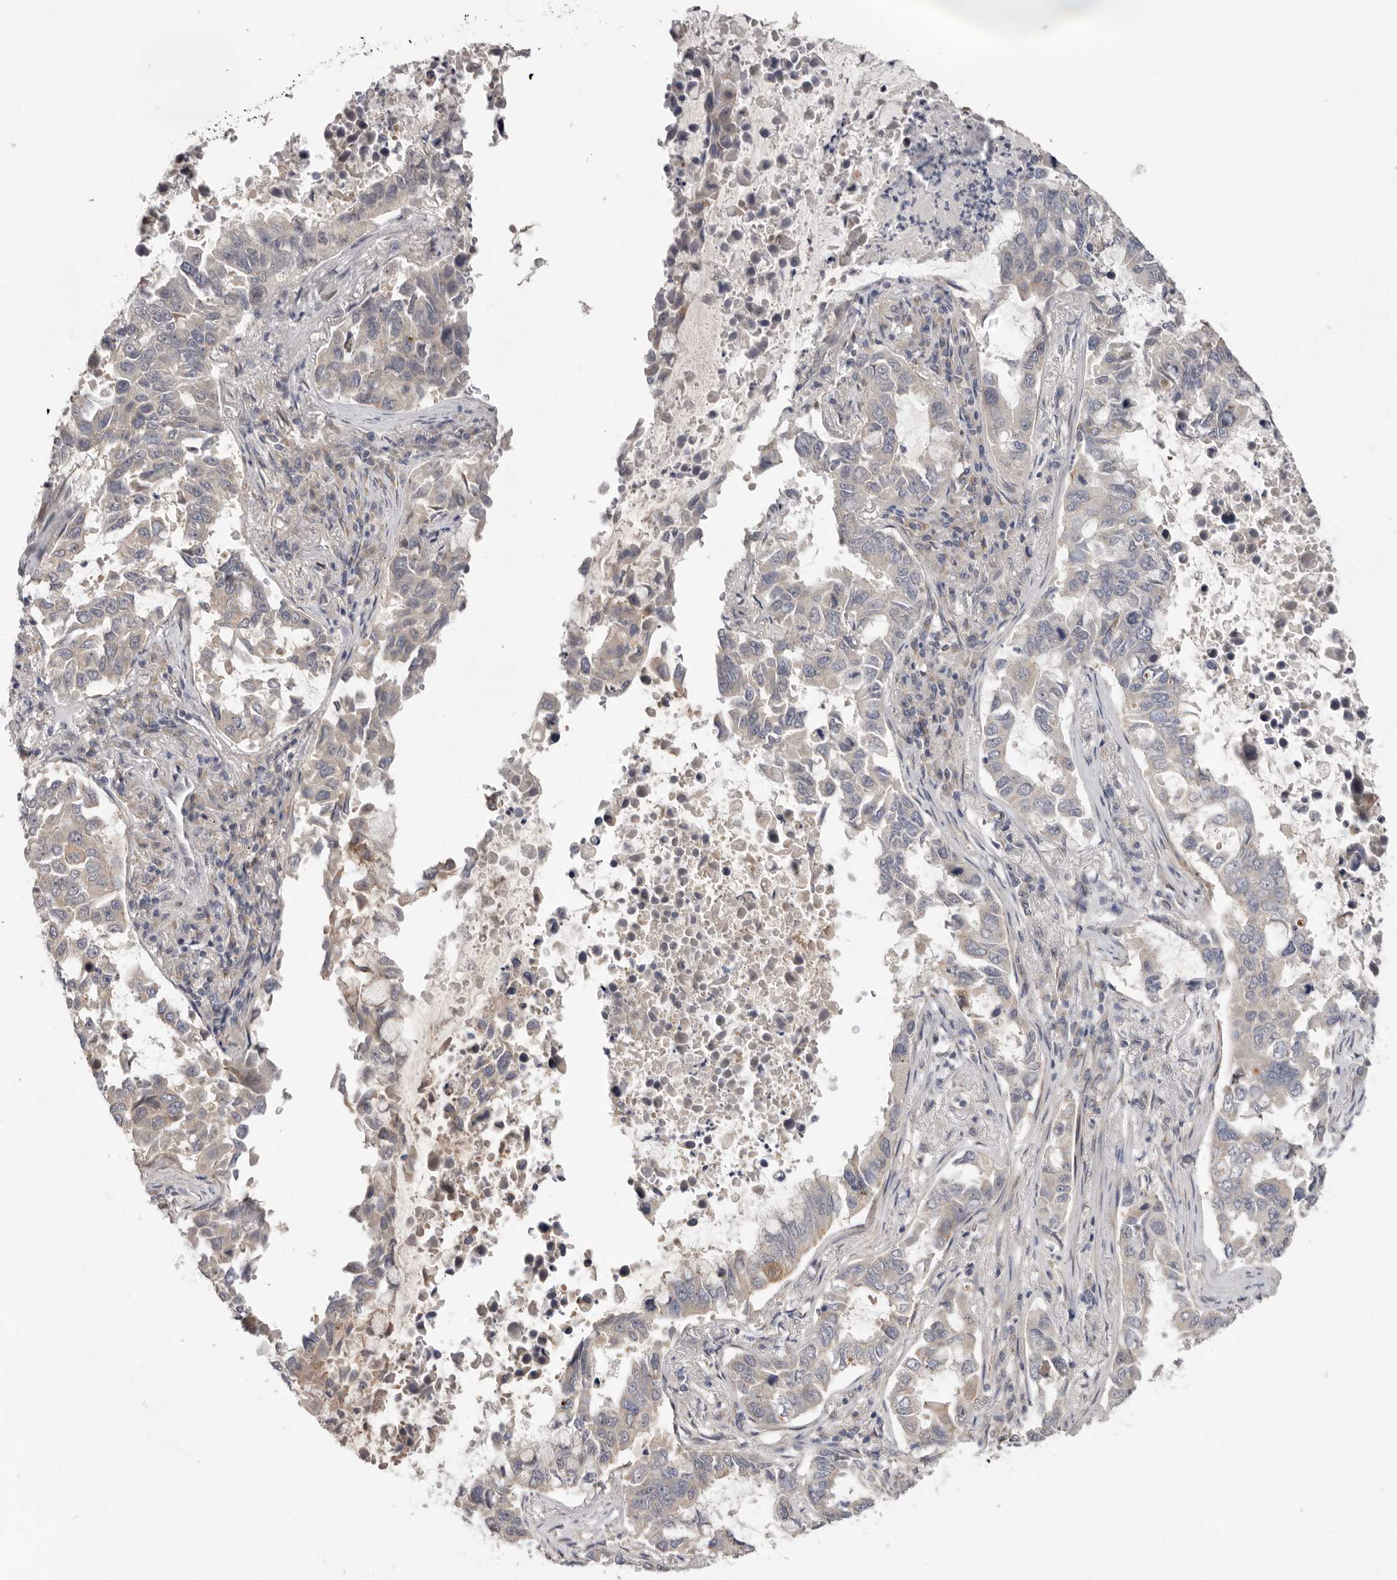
{"staining": {"intensity": "negative", "quantity": "none", "location": "none"}, "tissue": "lung cancer", "cell_type": "Tumor cells", "image_type": "cancer", "snomed": [{"axis": "morphology", "description": "Adenocarcinoma, NOS"}, {"axis": "topography", "description": "Lung"}], "caption": "An image of adenocarcinoma (lung) stained for a protein exhibits no brown staining in tumor cells.", "gene": "NSUN4", "patient": {"sex": "male", "age": 64}}